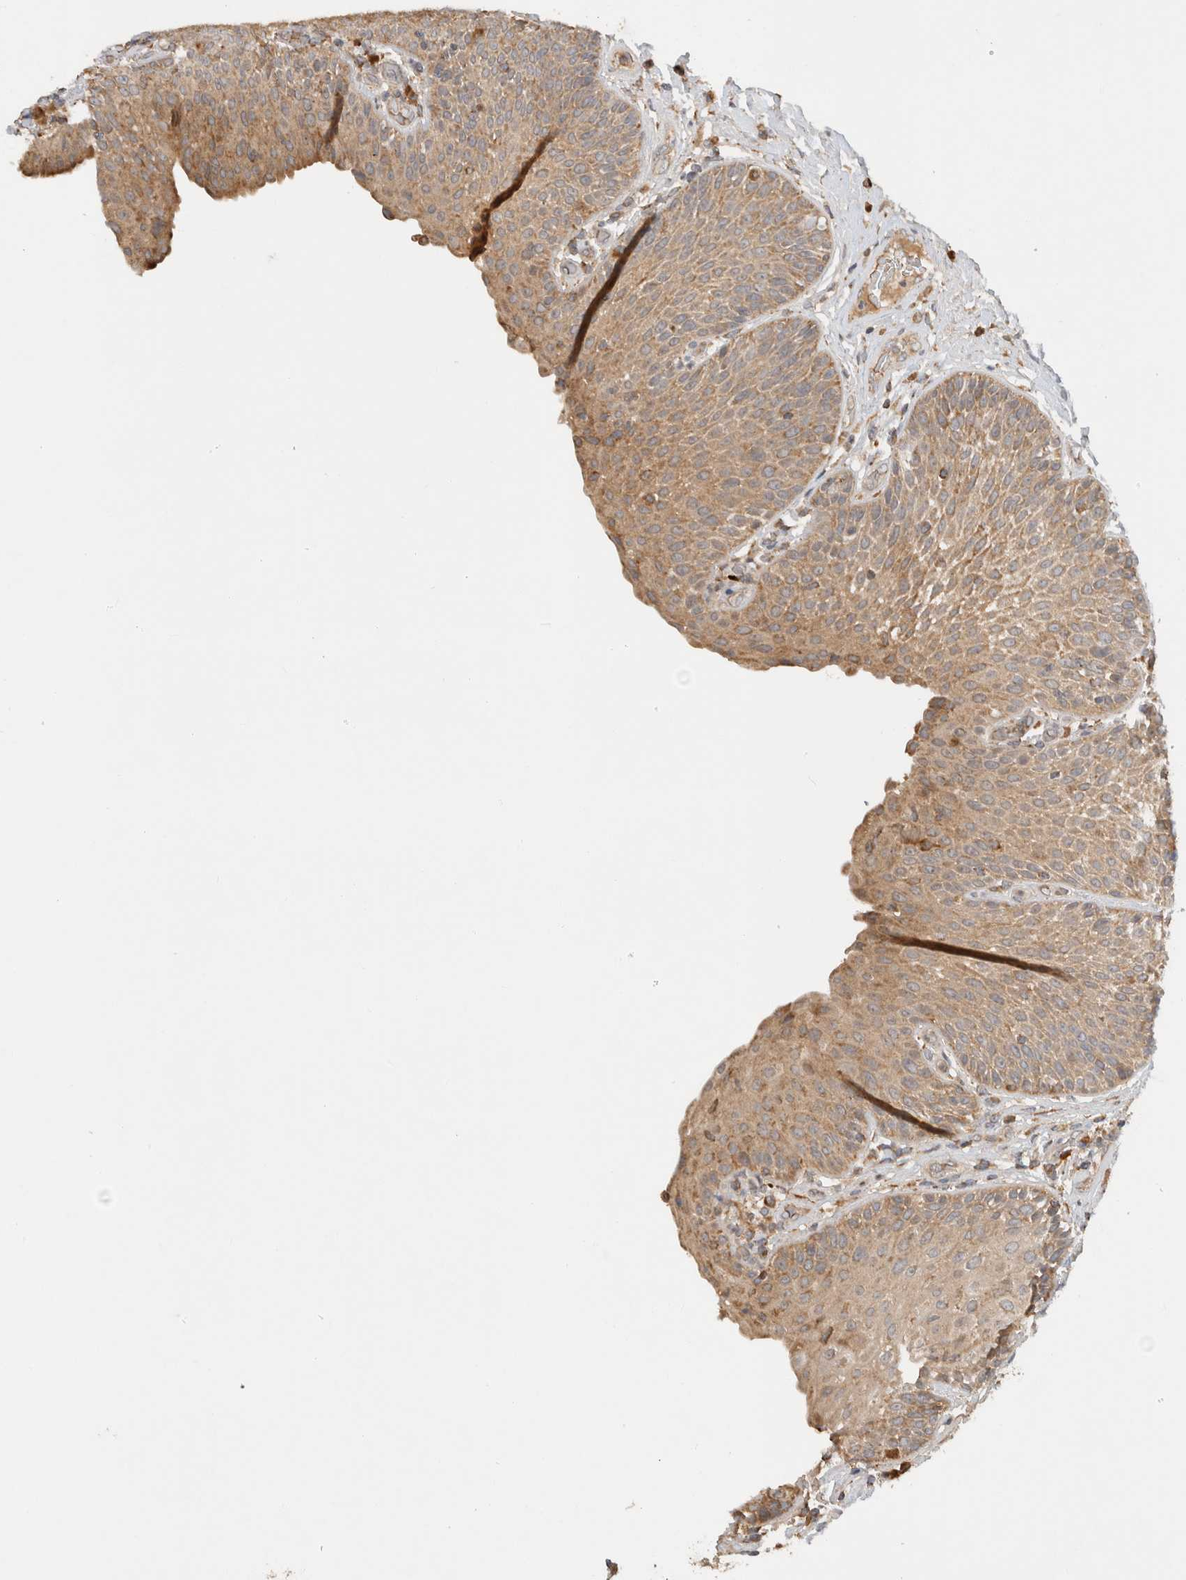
{"staining": {"intensity": "moderate", "quantity": ">75%", "location": "cytoplasmic/membranous"}, "tissue": "urinary bladder", "cell_type": "Urothelial cells", "image_type": "normal", "snomed": [{"axis": "morphology", "description": "Normal tissue, NOS"}, {"axis": "topography", "description": "Urinary bladder"}], "caption": "Moderate cytoplasmic/membranous positivity for a protein is present in about >75% of urothelial cells of benign urinary bladder using immunohistochemistry.", "gene": "AMPD1", "patient": {"sex": "female", "age": 62}}